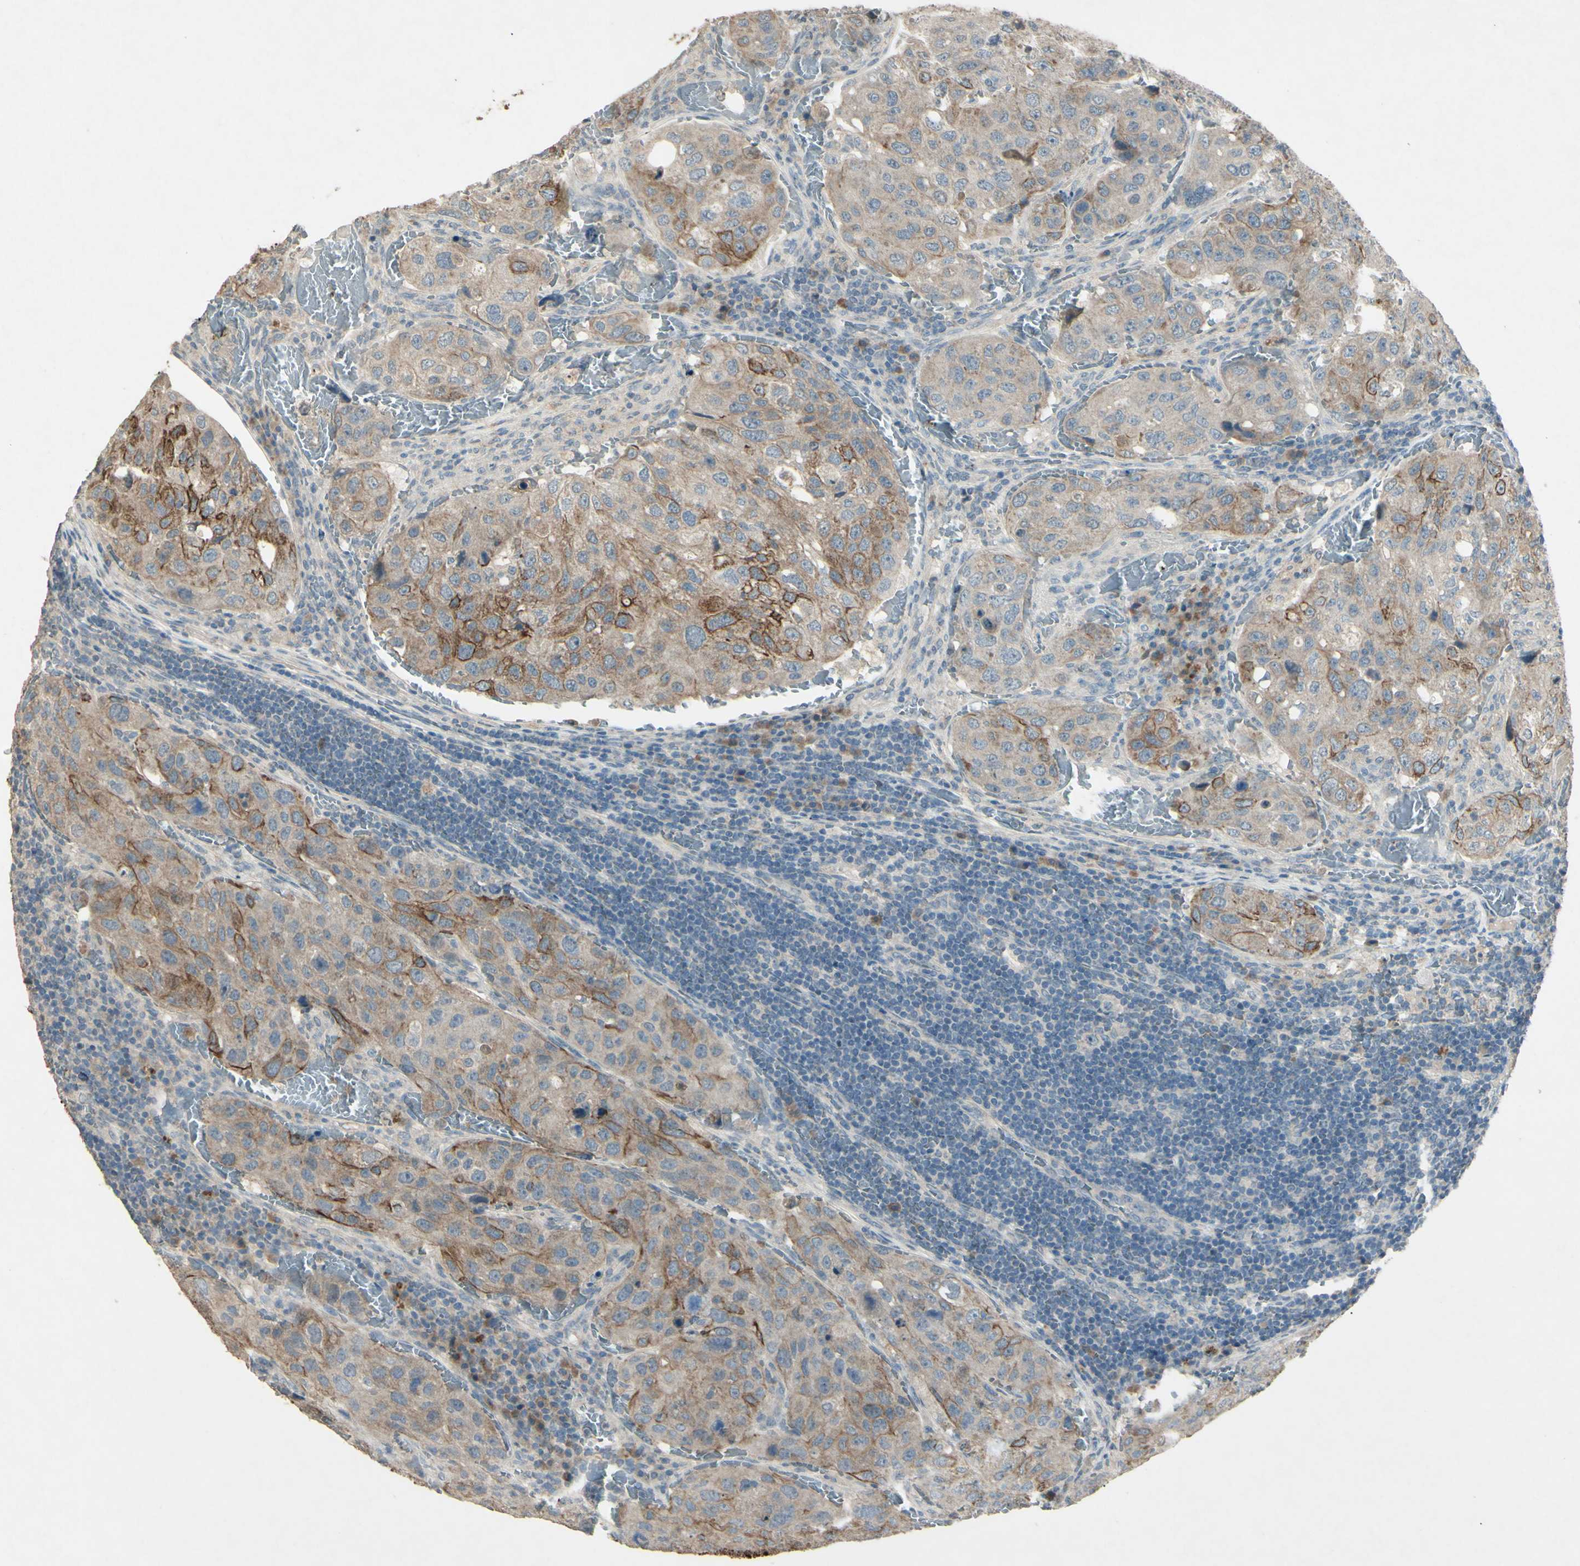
{"staining": {"intensity": "moderate", "quantity": "25%-75%", "location": "cytoplasmic/membranous"}, "tissue": "urothelial cancer", "cell_type": "Tumor cells", "image_type": "cancer", "snomed": [{"axis": "morphology", "description": "Urothelial carcinoma, High grade"}, {"axis": "topography", "description": "Lymph node"}, {"axis": "topography", "description": "Urinary bladder"}], "caption": "Urothelial cancer stained with a protein marker exhibits moderate staining in tumor cells.", "gene": "TIMM21", "patient": {"sex": "male", "age": 51}}